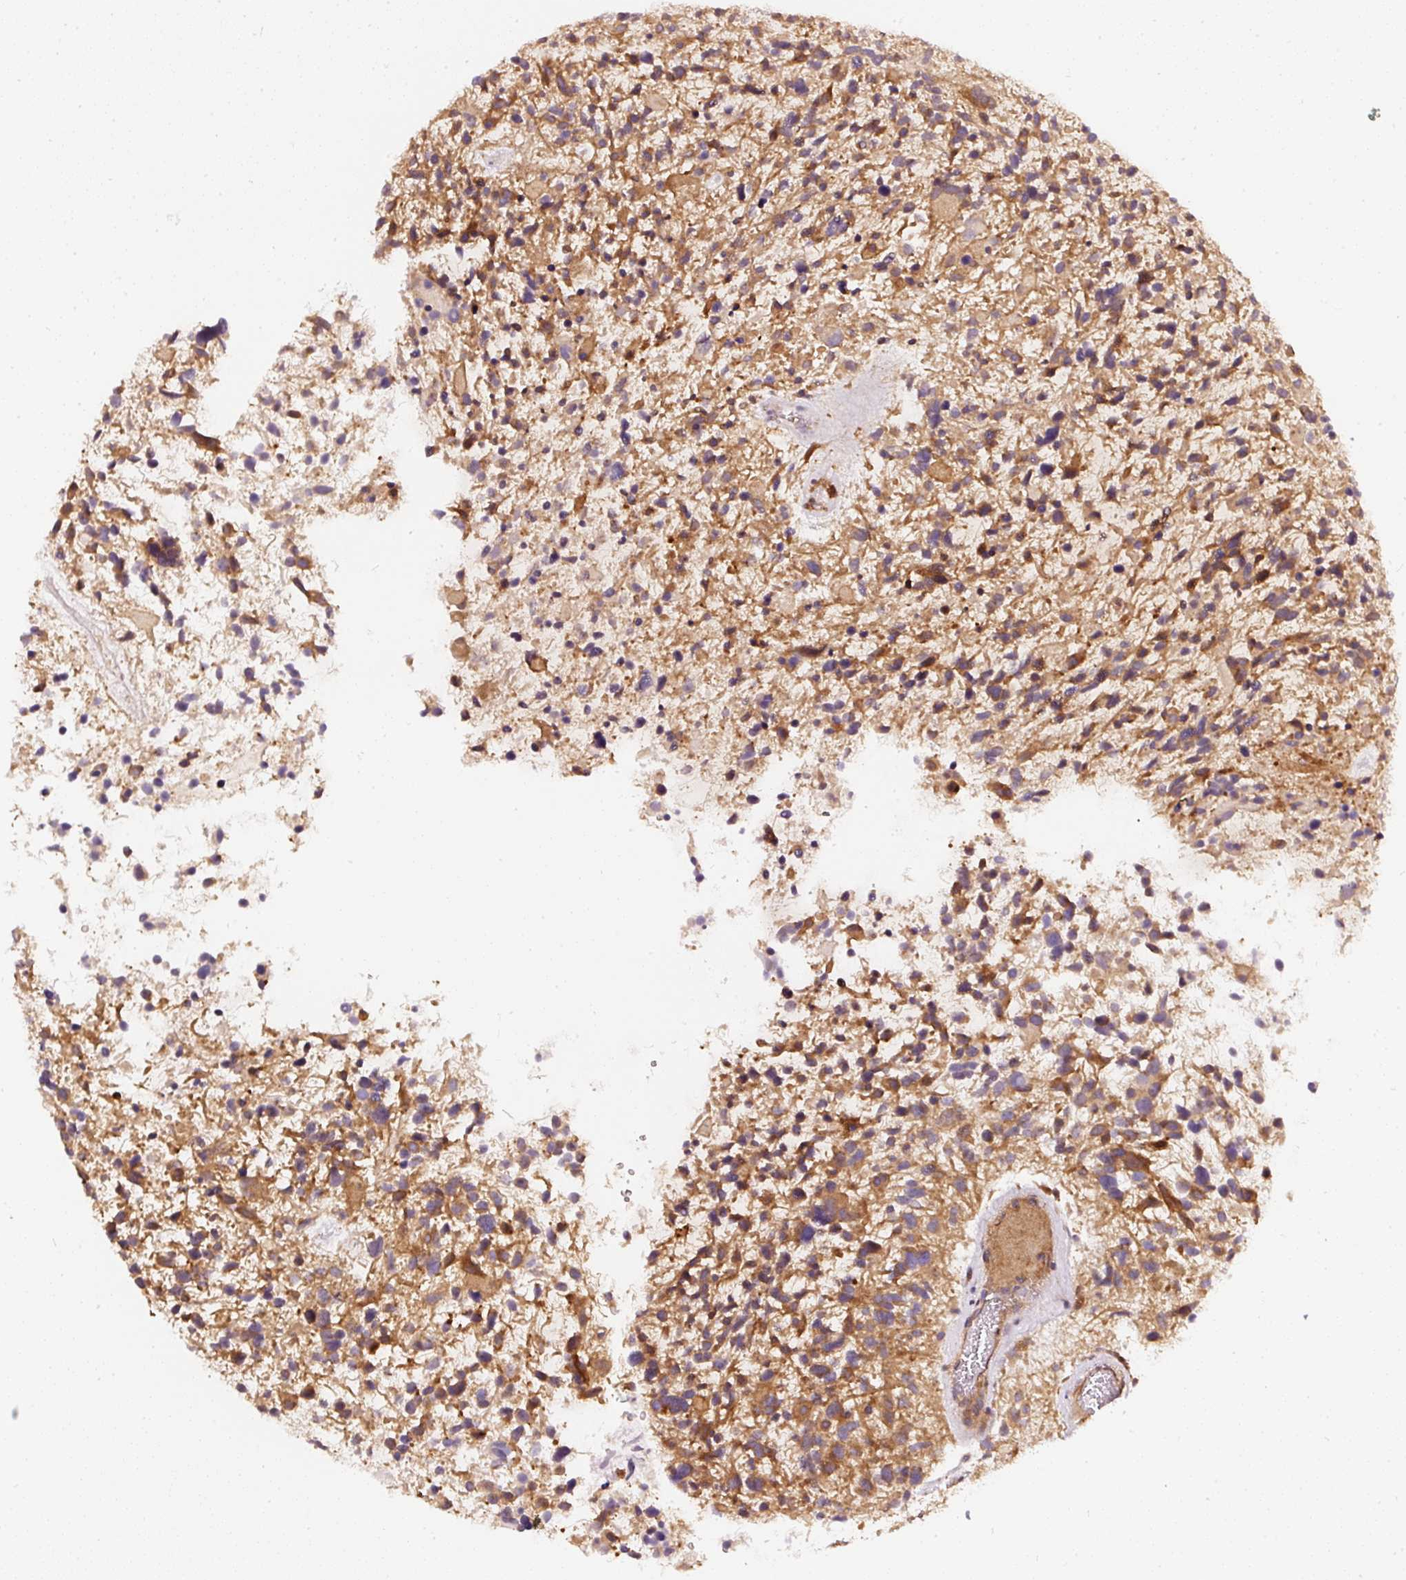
{"staining": {"intensity": "moderate", "quantity": ">75%", "location": "cytoplasmic/membranous"}, "tissue": "glioma", "cell_type": "Tumor cells", "image_type": "cancer", "snomed": [{"axis": "morphology", "description": "Glioma, malignant, High grade"}, {"axis": "topography", "description": "Brain"}], "caption": "Tumor cells display moderate cytoplasmic/membranous expression in approximately >75% of cells in glioma. The staining was performed using DAB (3,3'-diaminobenzidine) to visualize the protein expression in brown, while the nuclei were stained in blue with hematoxylin (Magnification: 20x).", "gene": "ASMTL", "patient": {"sex": "female", "age": 11}}